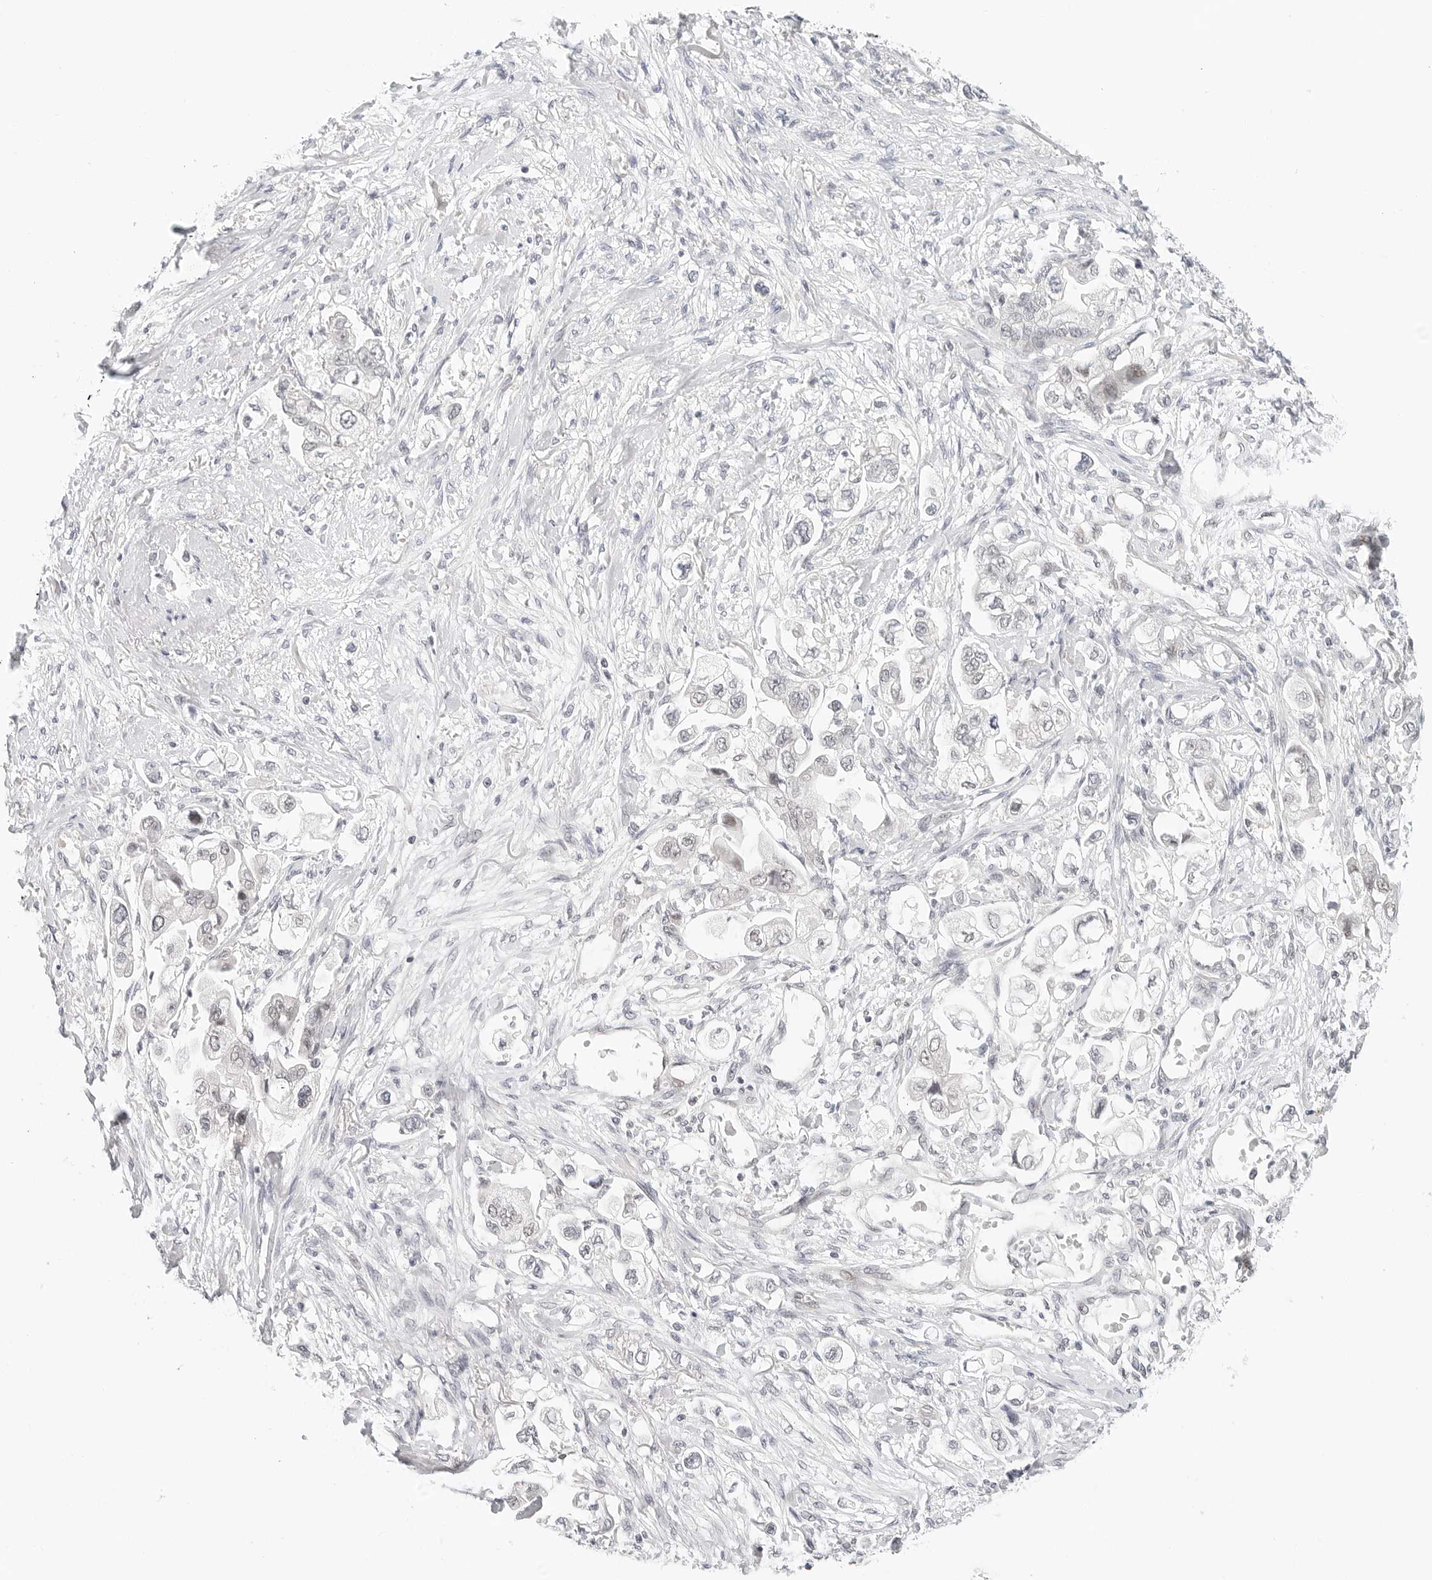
{"staining": {"intensity": "weak", "quantity": "<25%", "location": "nuclear"}, "tissue": "stomach cancer", "cell_type": "Tumor cells", "image_type": "cancer", "snomed": [{"axis": "morphology", "description": "Adenocarcinoma, NOS"}, {"axis": "topography", "description": "Stomach"}], "caption": "Photomicrograph shows no protein positivity in tumor cells of stomach cancer tissue.", "gene": "TSEN2", "patient": {"sex": "male", "age": 62}}